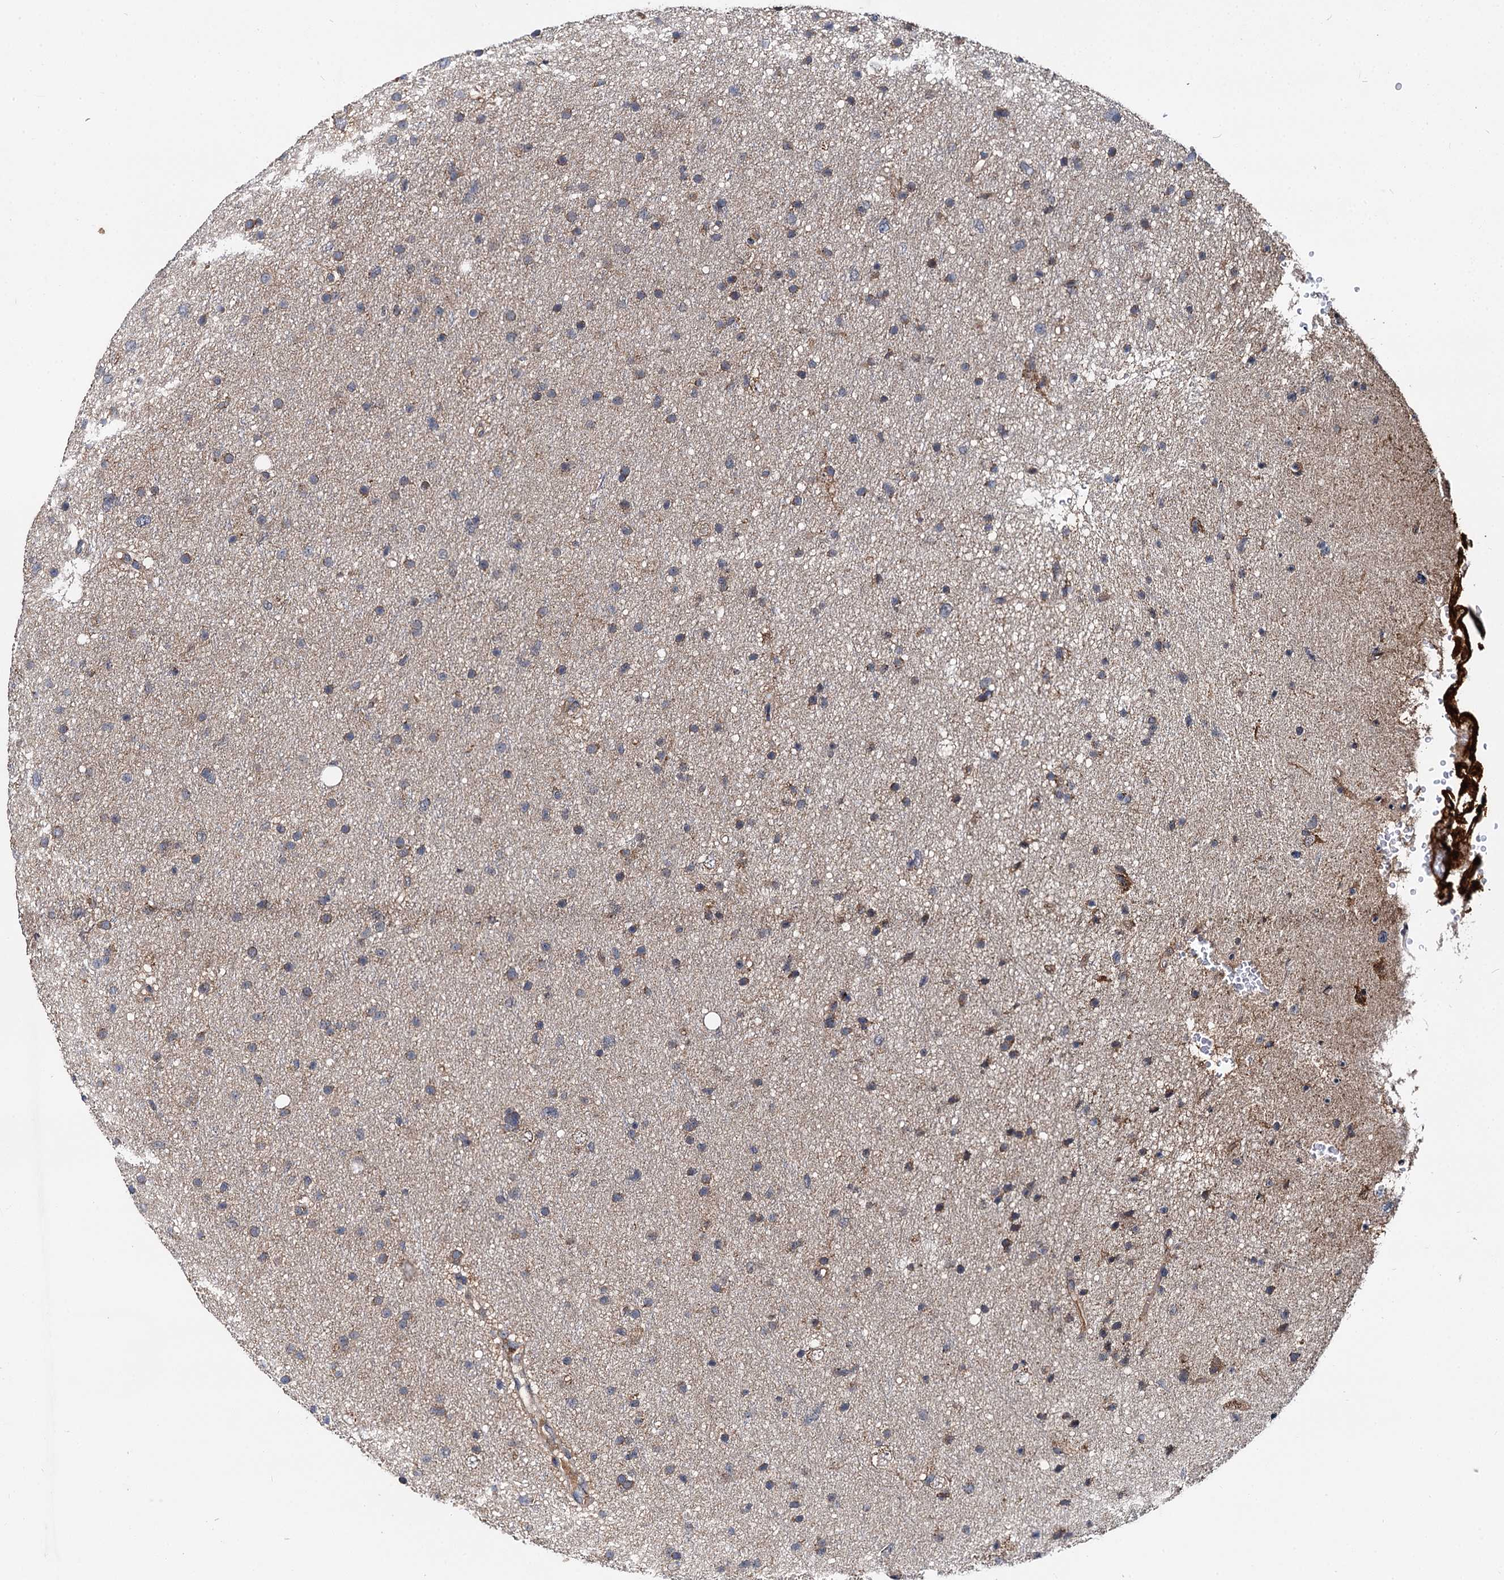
{"staining": {"intensity": "weak", "quantity": "<25%", "location": "cytoplasmic/membranous"}, "tissue": "glioma", "cell_type": "Tumor cells", "image_type": "cancer", "snomed": [{"axis": "morphology", "description": "Glioma, malignant, Low grade"}, {"axis": "topography", "description": "Cerebral cortex"}], "caption": "An image of glioma stained for a protein reveals no brown staining in tumor cells.", "gene": "SPRYD3", "patient": {"sex": "female", "age": 39}}